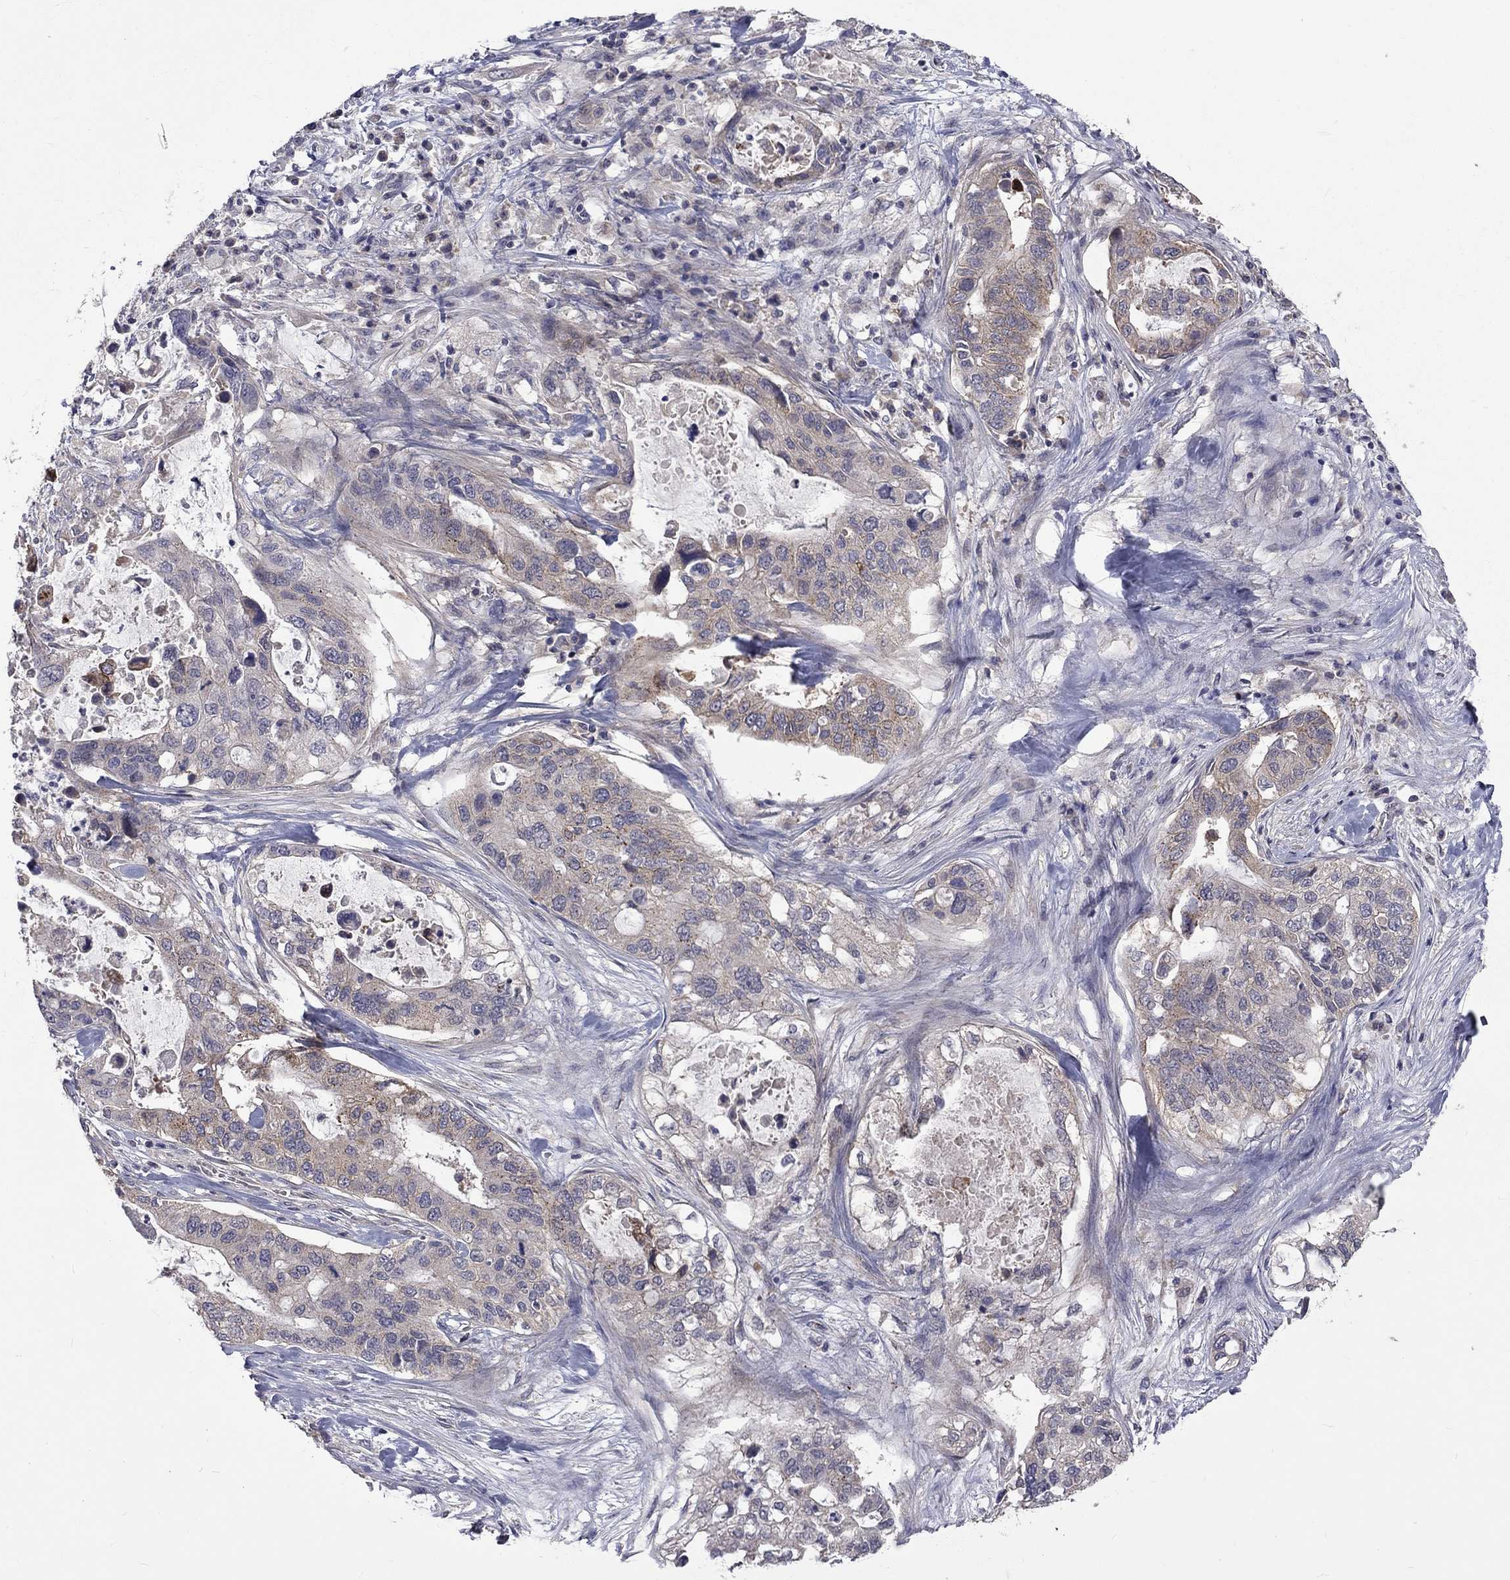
{"staining": {"intensity": "moderate", "quantity": "<25%", "location": "cytoplasmic/membranous"}, "tissue": "stomach cancer", "cell_type": "Tumor cells", "image_type": "cancer", "snomed": [{"axis": "morphology", "description": "Adenocarcinoma, NOS"}, {"axis": "topography", "description": "Stomach"}], "caption": "There is low levels of moderate cytoplasmic/membranous positivity in tumor cells of stomach cancer (adenocarcinoma), as demonstrated by immunohistochemical staining (brown color).", "gene": "SLC39A14", "patient": {"sex": "male", "age": 54}}